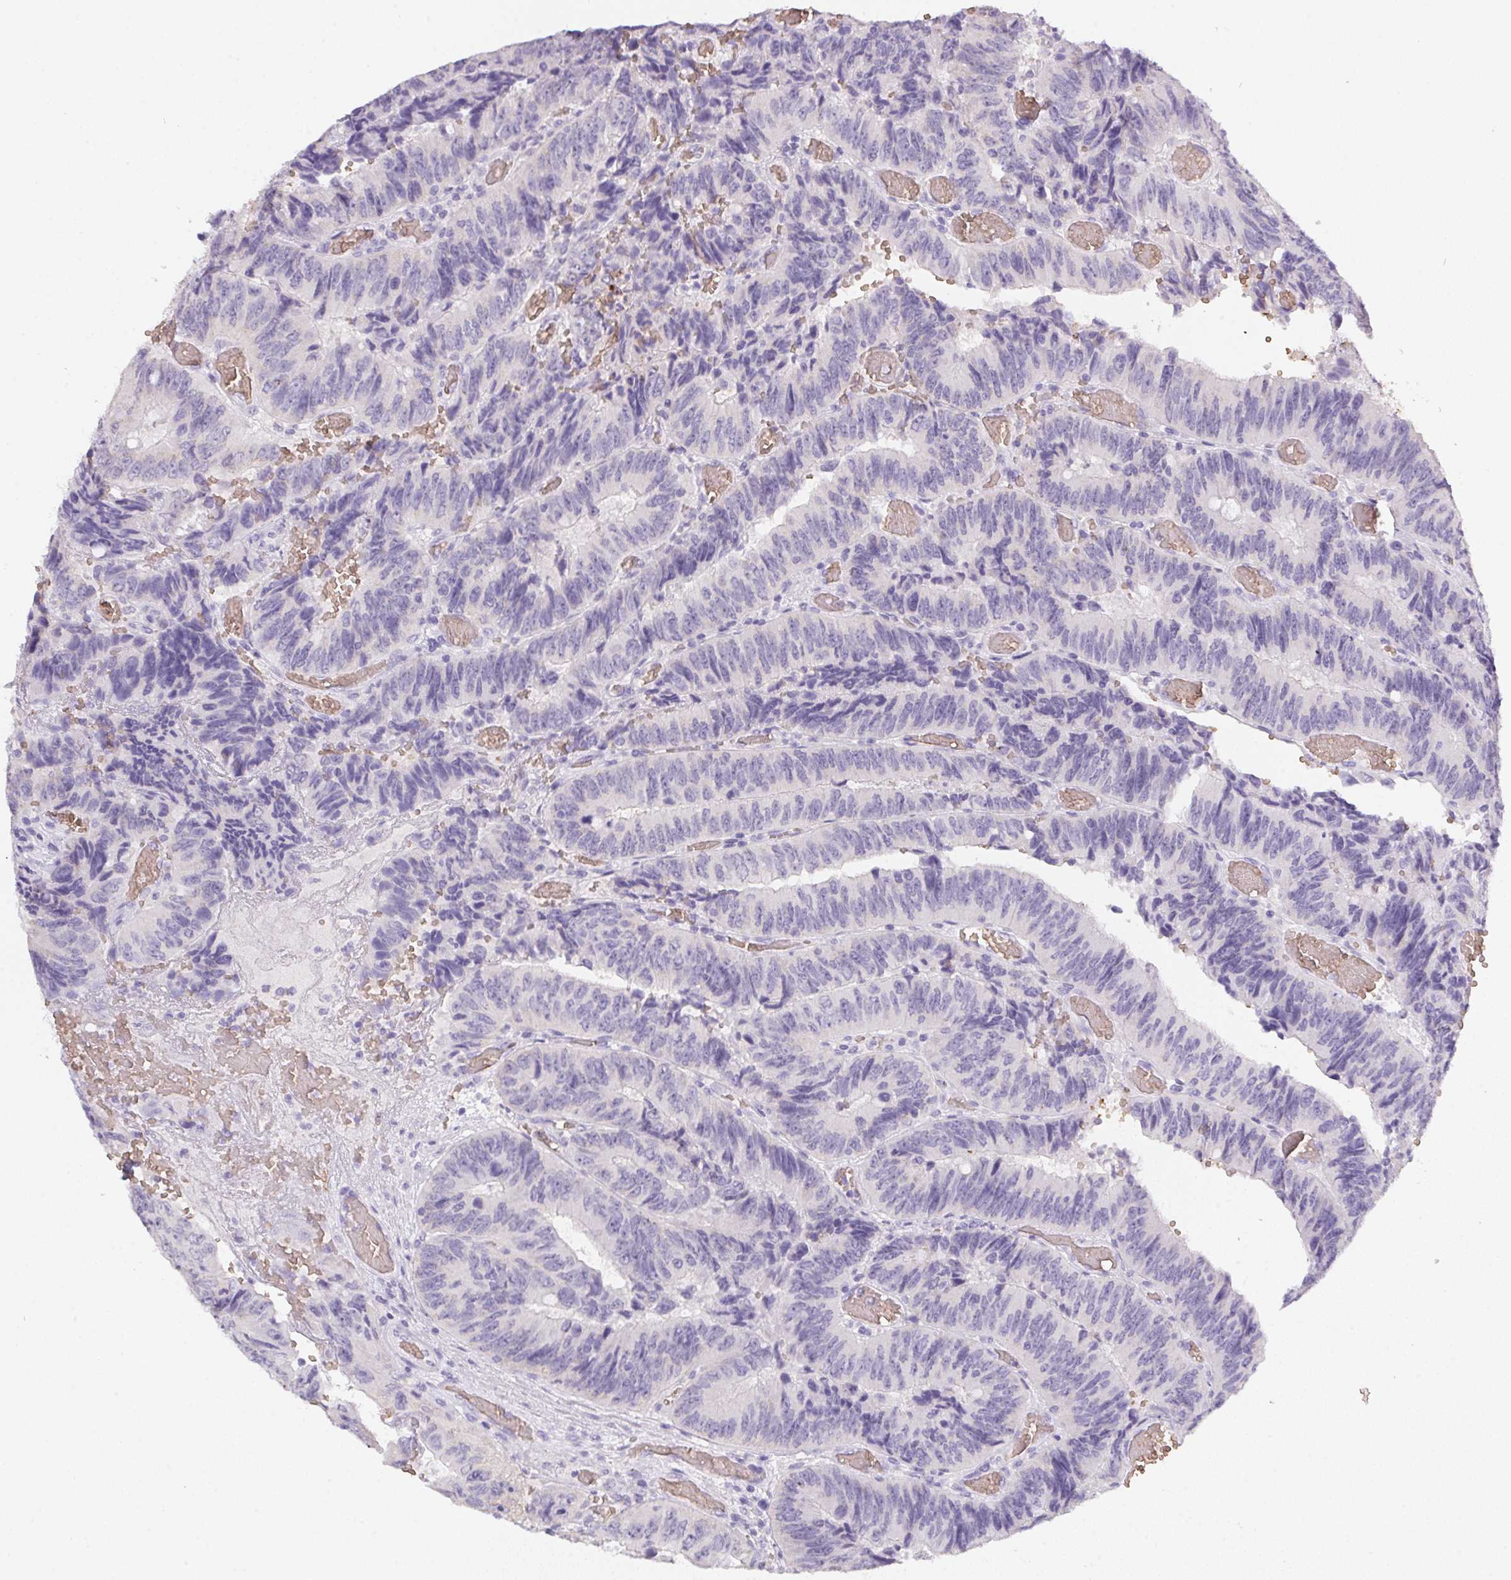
{"staining": {"intensity": "negative", "quantity": "none", "location": "none"}, "tissue": "colorectal cancer", "cell_type": "Tumor cells", "image_type": "cancer", "snomed": [{"axis": "morphology", "description": "Adenocarcinoma, NOS"}, {"axis": "topography", "description": "Colon"}], "caption": "A photomicrograph of human adenocarcinoma (colorectal) is negative for staining in tumor cells.", "gene": "DCD", "patient": {"sex": "female", "age": 84}}